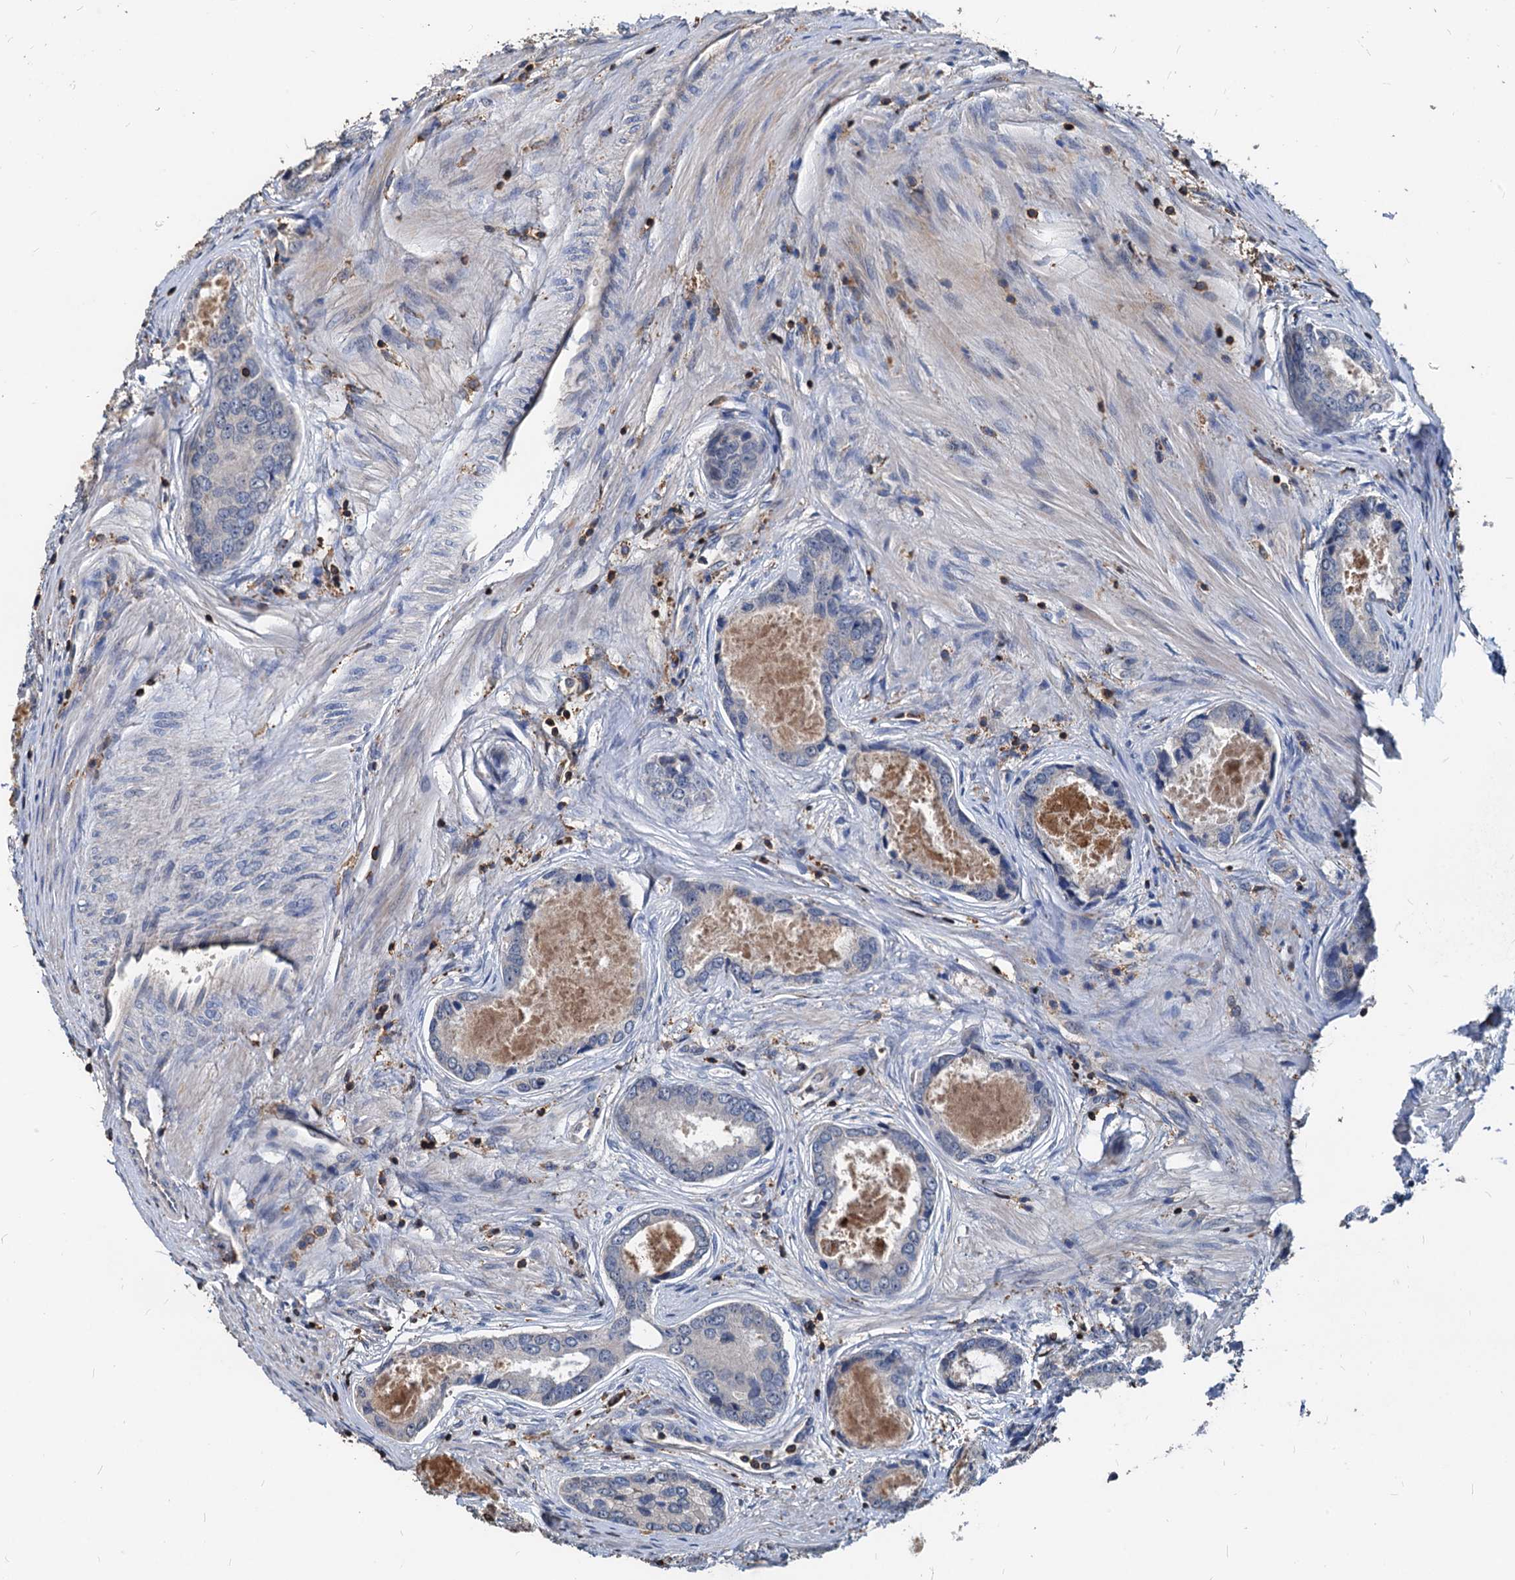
{"staining": {"intensity": "negative", "quantity": "none", "location": "none"}, "tissue": "prostate cancer", "cell_type": "Tumor cells", "image_type": "cancer", "snomed": [{"axis": "morphology", "description": "Adenocarcinoma, Low grade"}, {"axis": "topography", "description": "Prostate"}], "caption": "This micrograph is of prostate cancer stained with IHC to label a protein in brown with the nuclei are counter-stained blue. There is no expression in tumor cells.", "gene": "LCP2", "patient": {"sex": "male", "age": 68}}